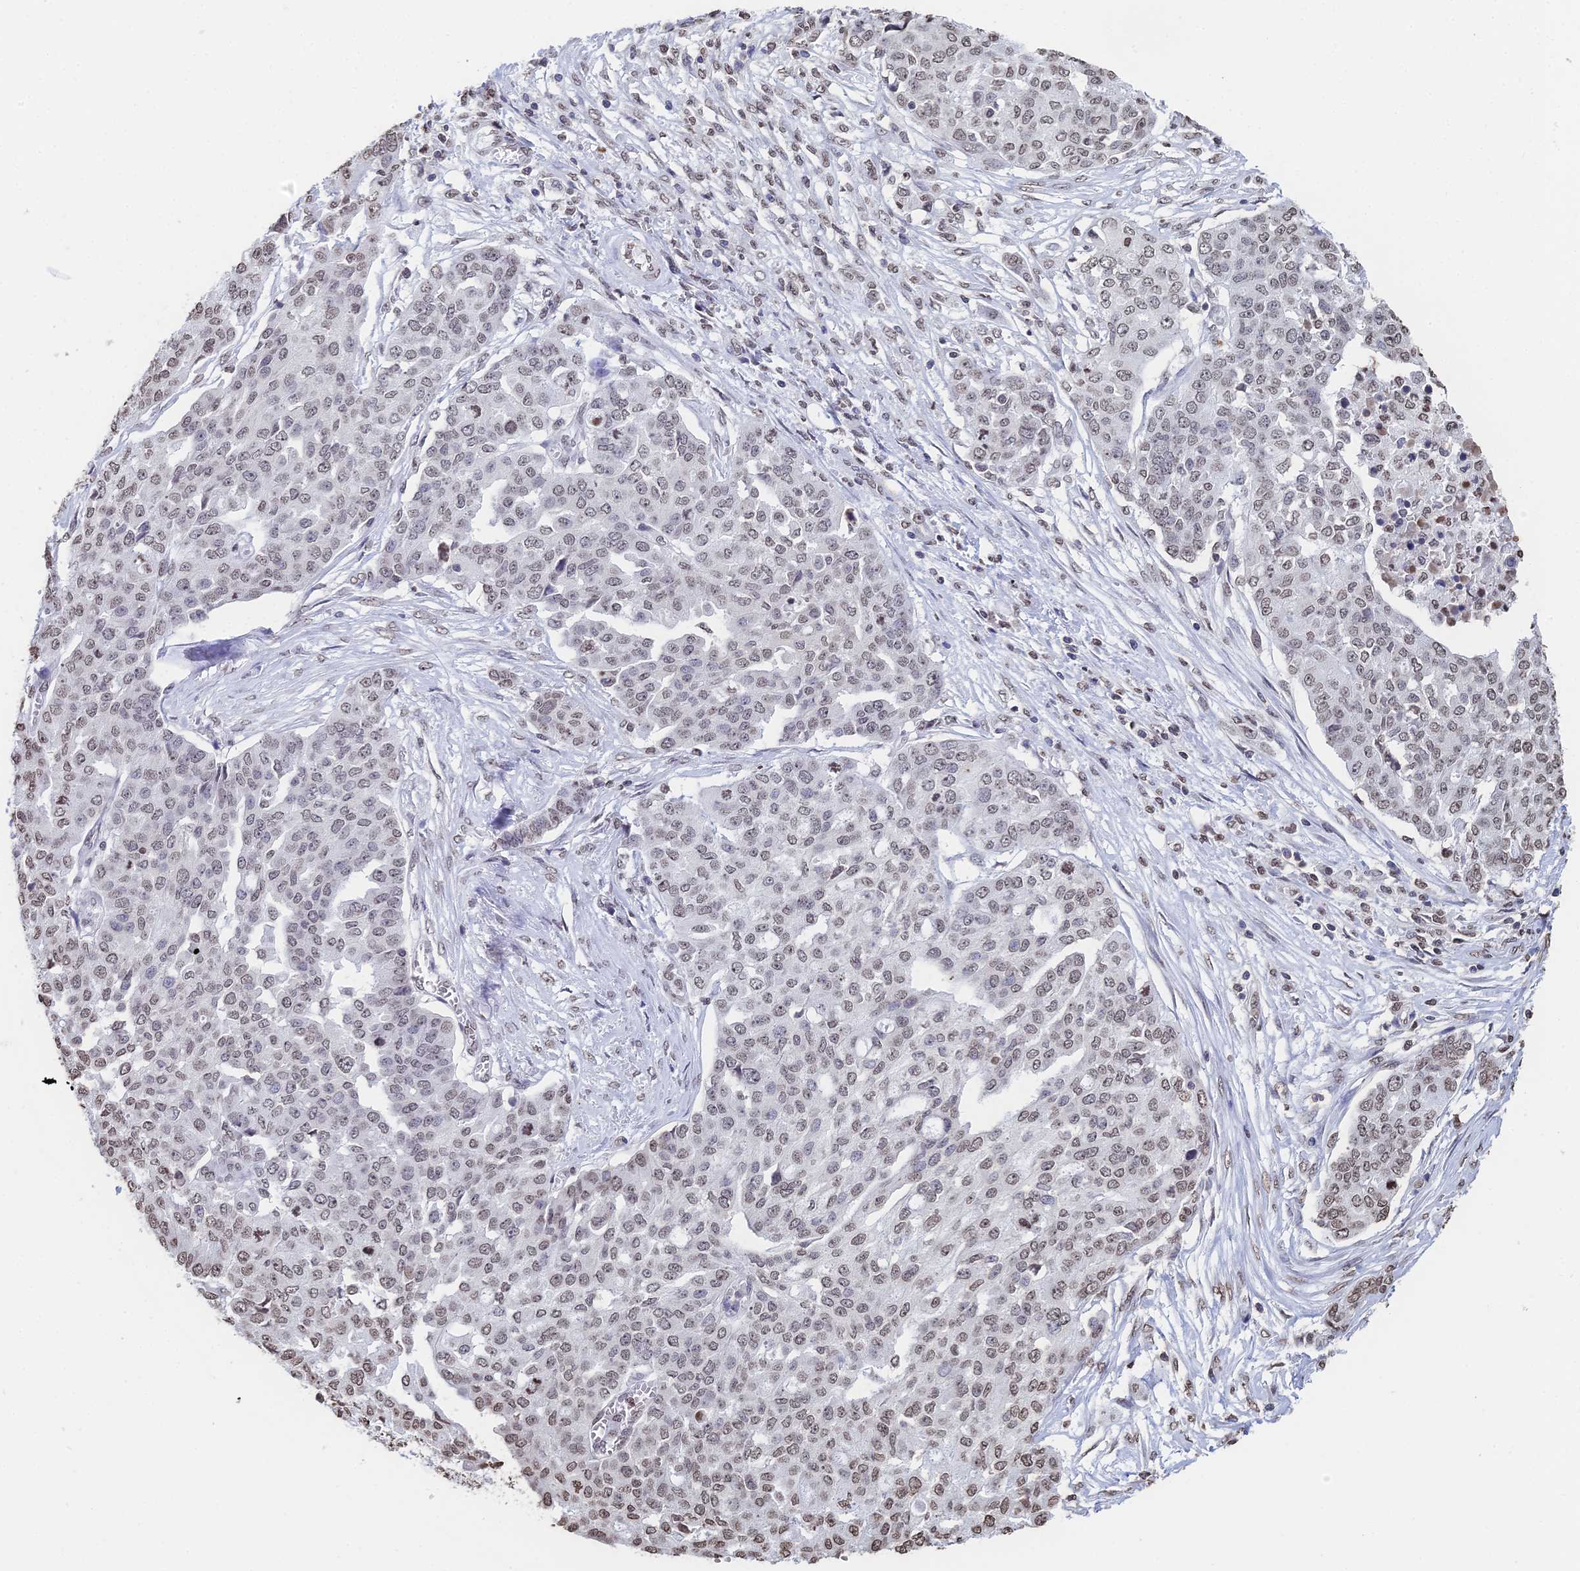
{"staining": {"intensity": "weak", "quantity": "25%-75%", "location": "nuclear"}, "tissue": "ovarian cancer", "cell_type": "Tumor cells", "image_type": "cancer", "snomed": [{"axis": "morphology", "description": "Cystadenocarcinoma, serous, NOS"}, {"axis": "topography", "description": "Soft tissue"}, {"axis": "topography", "description": "Ovary"}], "caption": "There is low levels of weak nuclear staining in tumor cells of serous cystadenocarcinoma (ovarian), as demonstrated by immunohistochemical staining (brown color).", "gene": "GBP3", "patient": {"sex": "female", "age": 57}}